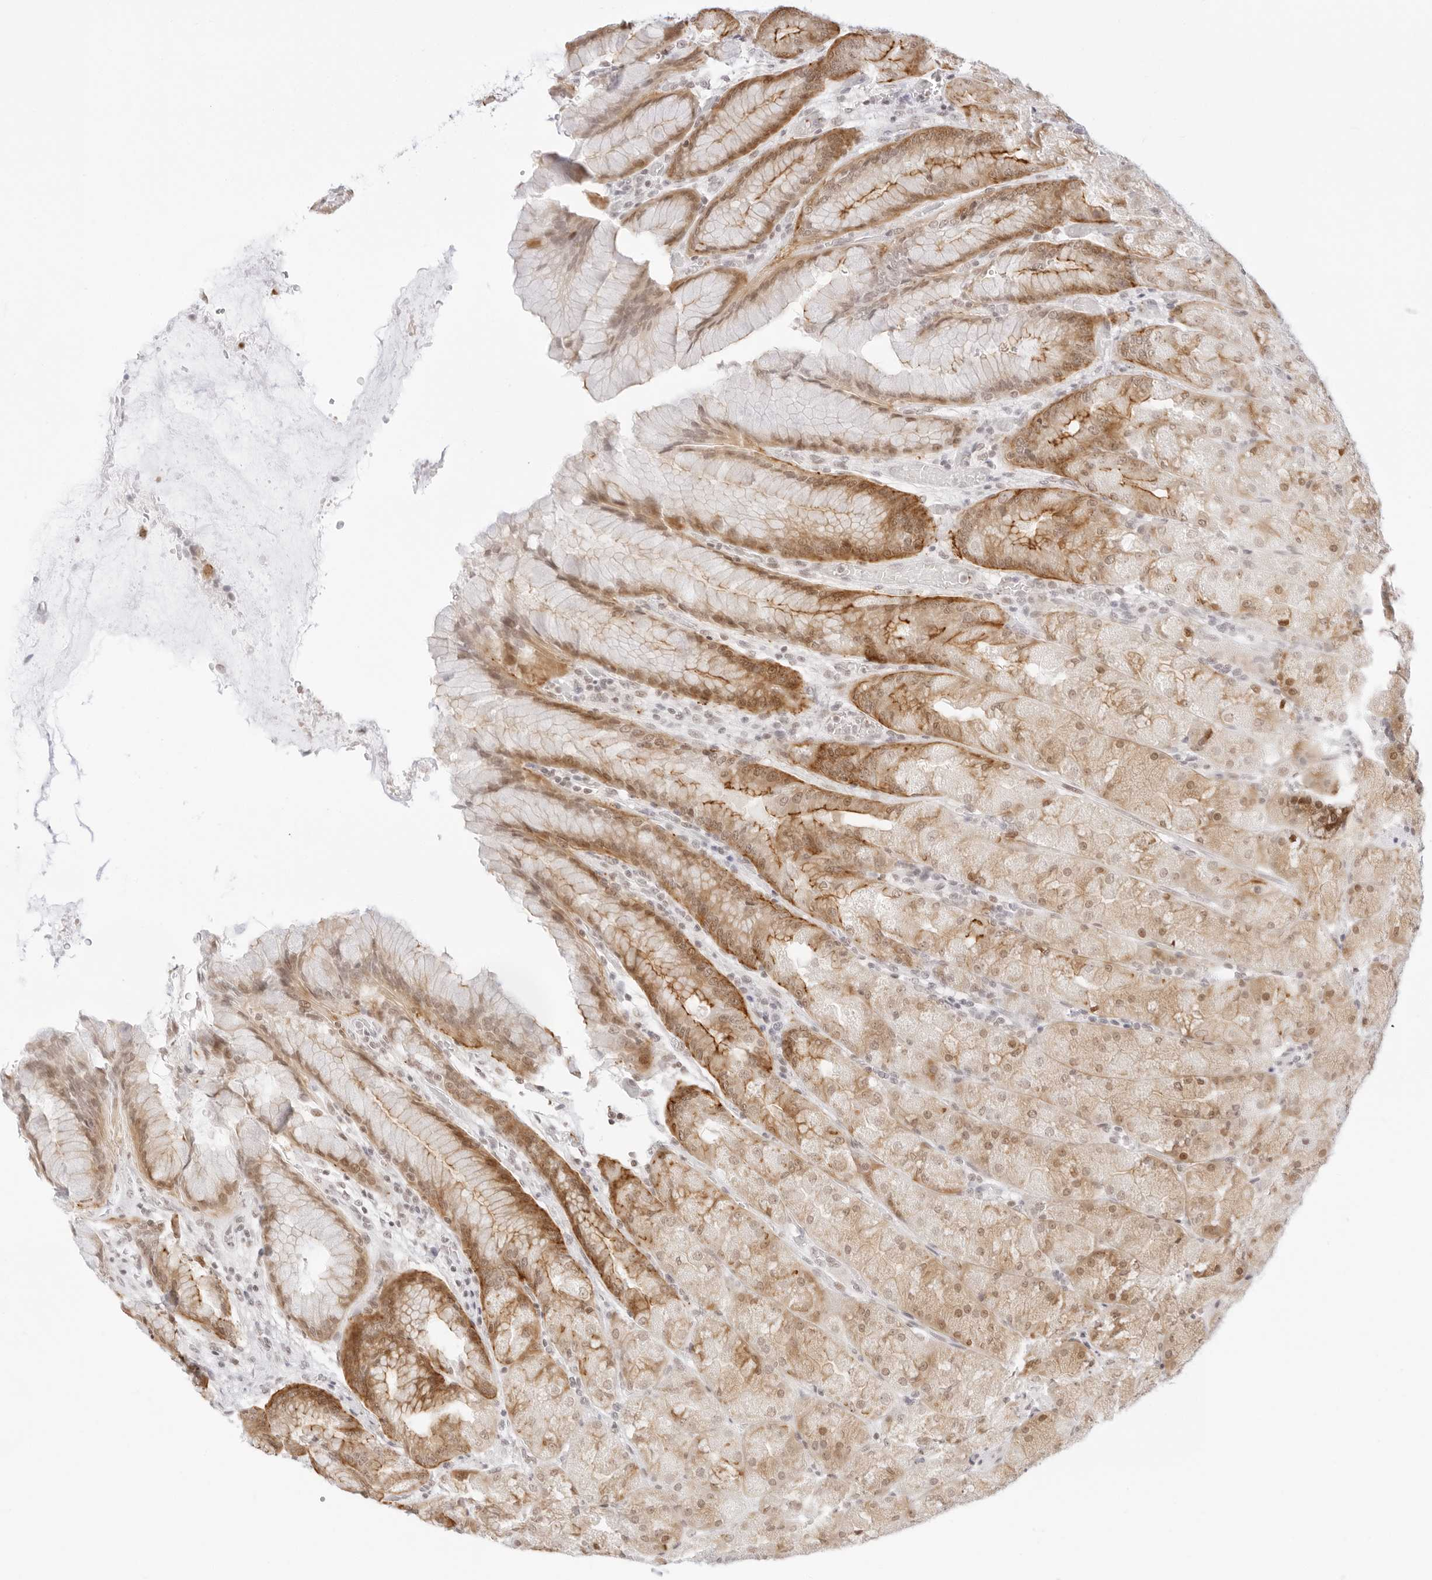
{"staining": {"intensity": "moderate", "quantity": ">75%", "location": "cytoplasmic/membranous,nuclear"}, "tissue": "stomach", "cell_type": "Glandular cells", "image_type": "normal", "snomed": [{"axis": "morphology", "description": "Normal tissue, NOS"}, {"axis": "topography", "description": "Stomach, upper"}, {"axis": "topography", "description": "Stomach"}], "caption": "Brown immunohistochemical staining in unremarkable human stomach exhibits moderate cytoplasmic/membranous,nuclear positivity in approximately >75% of glandular cells.", "gene": "GNAS", "patient": {"sex": "male", "age": 48}}